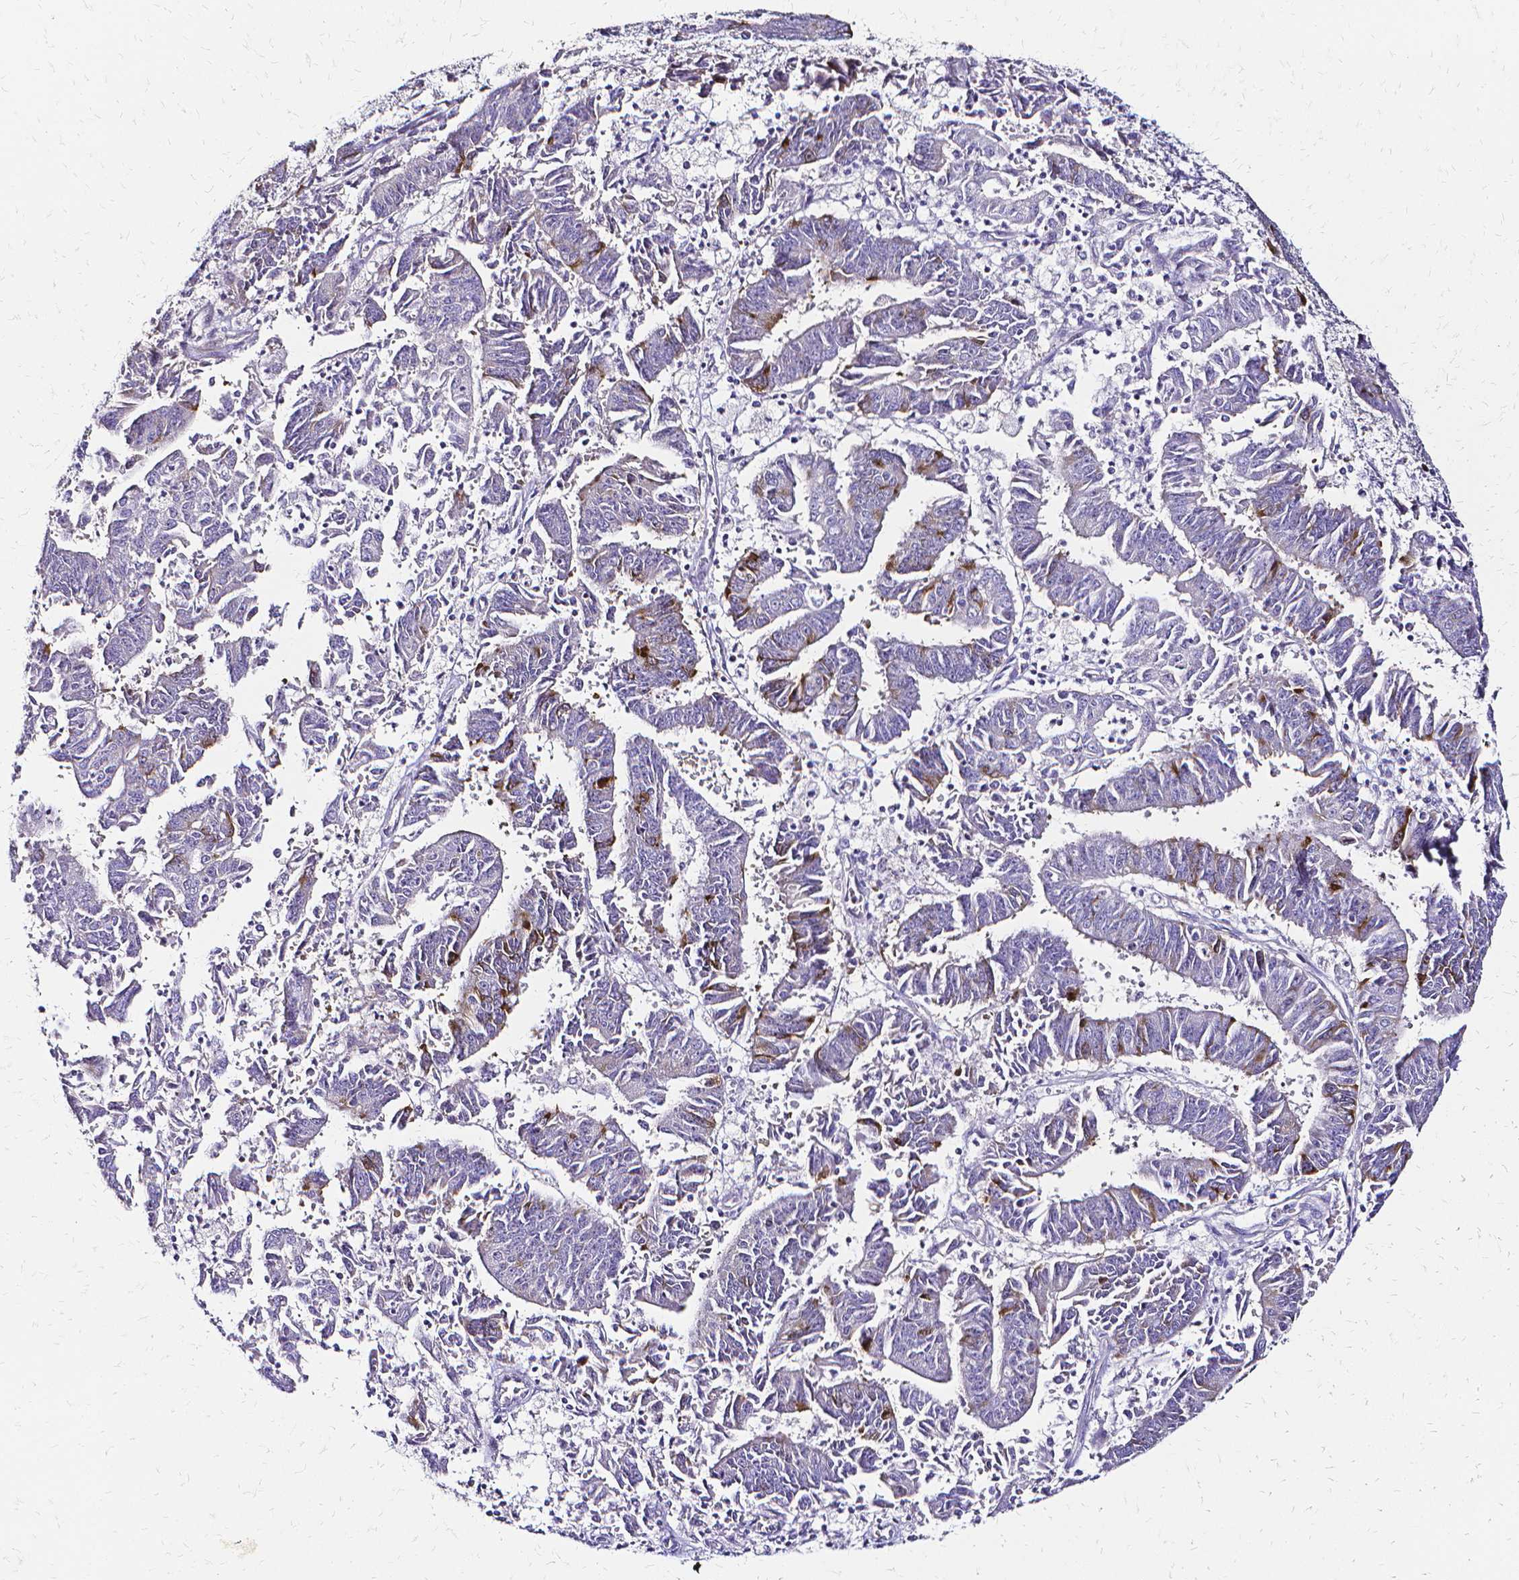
{"staining": {"intensity": "moderate", "quantity": "<25%", "location": "cytoplasmic/membranous"}, "tissue": "endometrial cancer", "cell_type": "Tumor cells", "image_type": "cancer", "snomed": [{"axis": "morphology", "description": "Adenocarcinoma, NOS"}, {"axis": "topography", "description": "Endometrium"}], "caption": "Approximately <25% of tumor cells in endometrial cancer (adenocarcinoma) exhibit moderate cytoplasmic/membranous protein expression as visualized by brown immunohistochemical staining.", "gene": "CCNB1", "patient": {"sex": "female", "age": 73}}